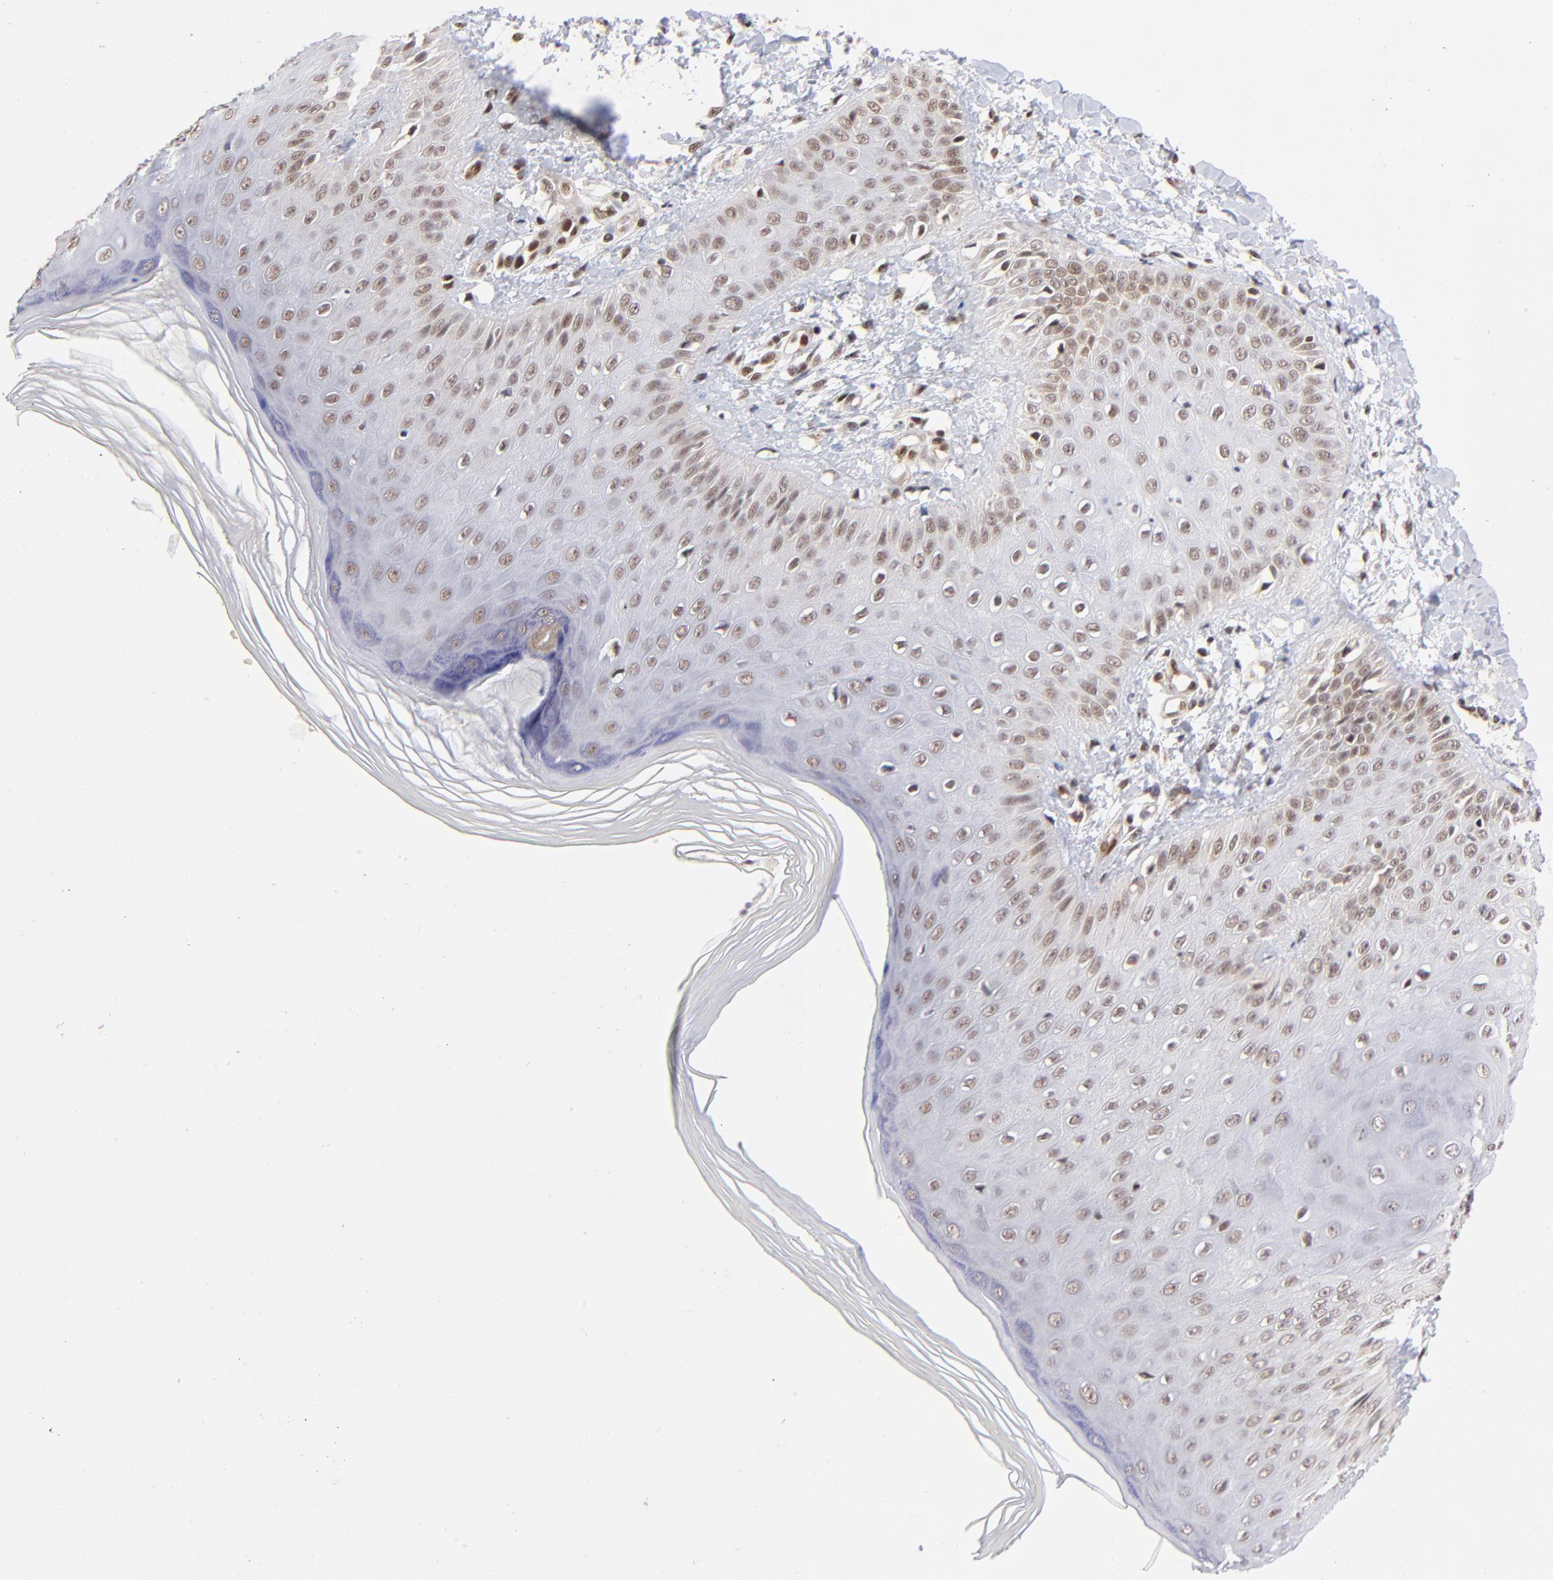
{"staining": {"intensity": "moderate", "quantity": "25%-75%", "location": "nuclear"}, "tissue": "skin", "cell_type": "Epidermal cells", "image_type": "normal", "snomed": [{"axis": "morphology", "description": "Normal tissue, NOS"}, {"axis": "morphology", "description": "Inflammation, NOS"}, {"axis": "topography", "description": "Soft tissue"}, {"axis": "topography", "description": "Anal"}], "caption": "A brown stain shows moderate nuclear staining of a protein in epidermal cells of normal skin. Using DAB (3,3'-diaminobenzidine) (brown) and hematoxylin (blue) stains, captured at high magnification using brightfield microscopy.", "gene": "GABPA", "patient": {"sex": "female", "age": 15}}